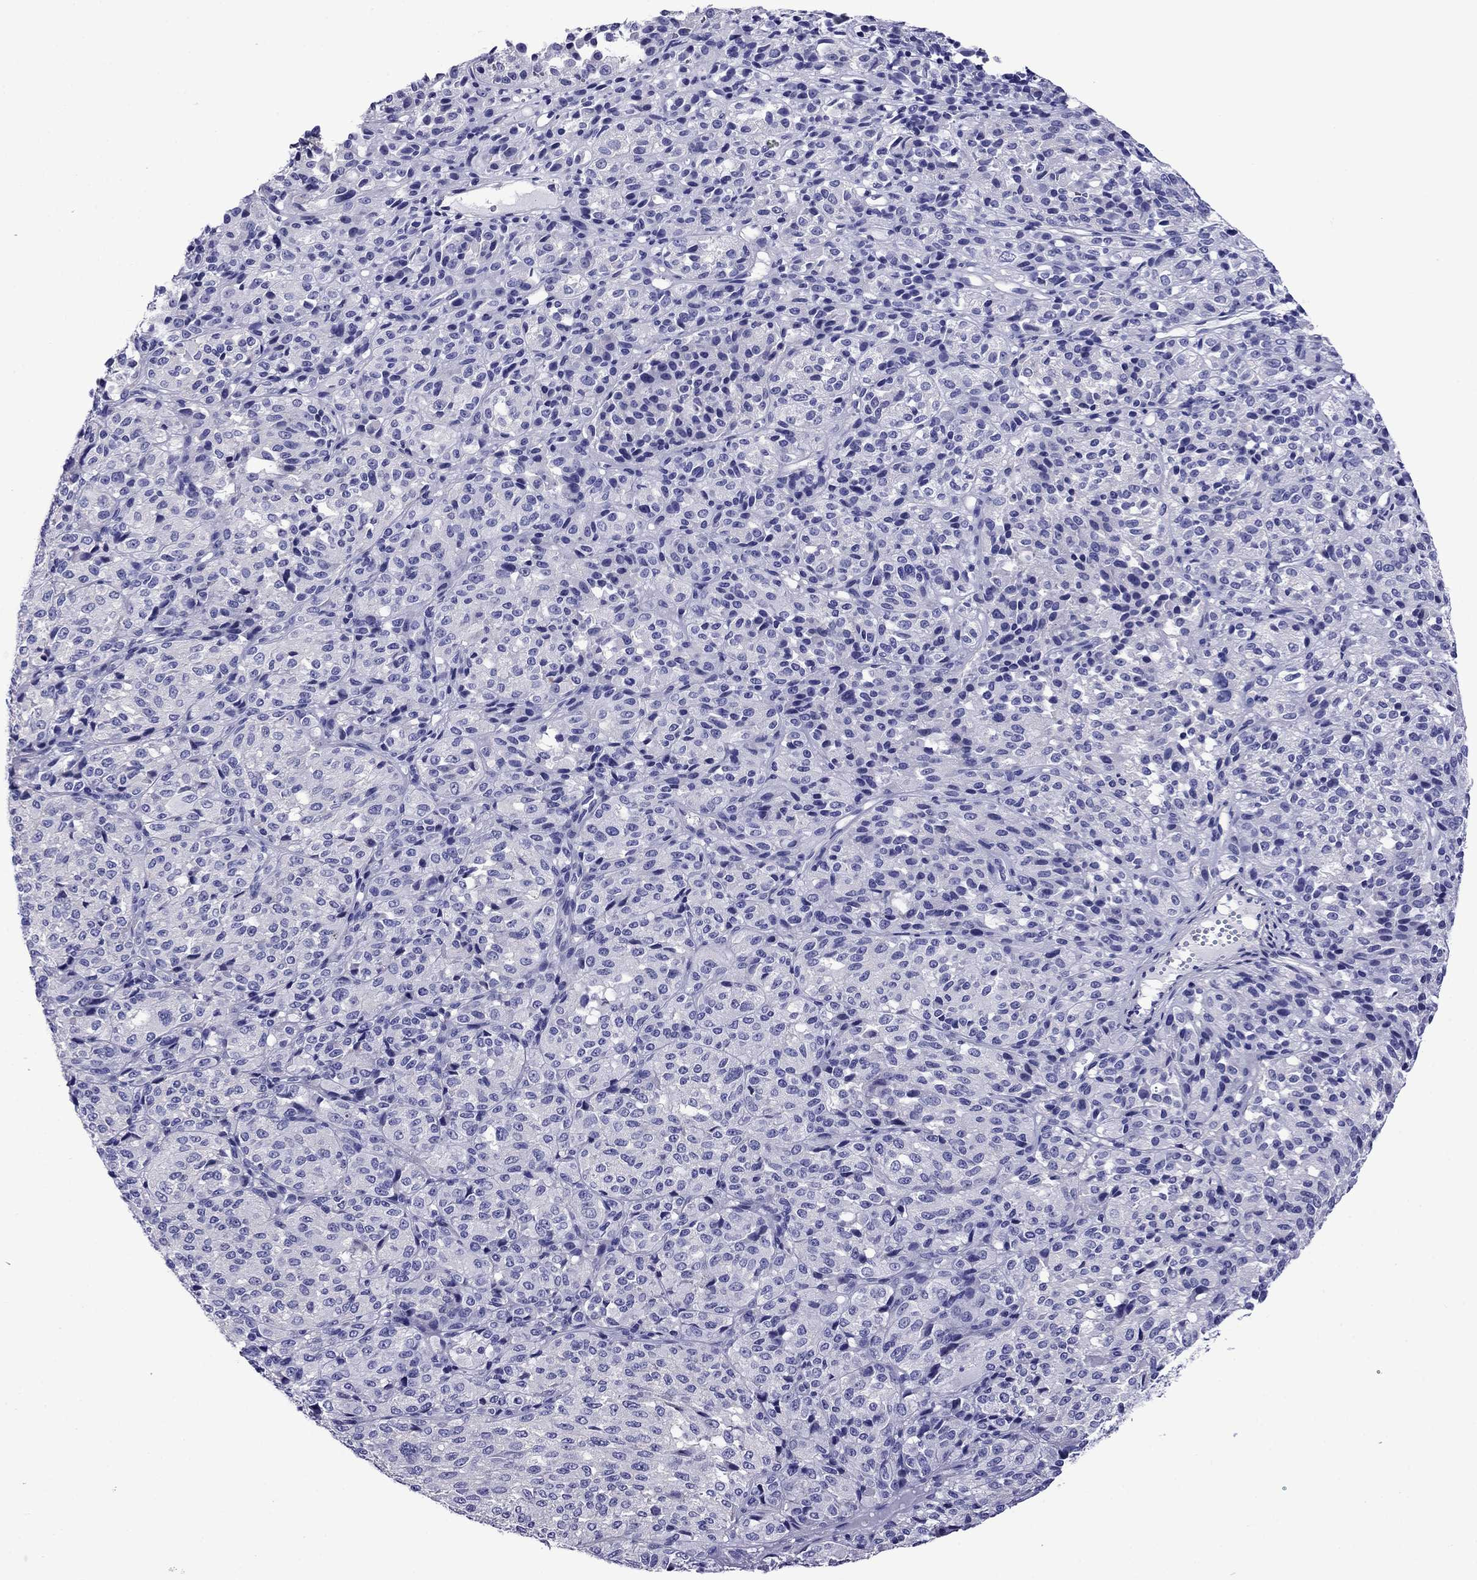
{"staining": {"intensity": "negative", "quantity": "none", "location": "none"}, "tissue": "melanoma", "cell_type": "Tumor cells", "image_type": "cancer", "snomed": [{"axis": "morphology", "description": "Malignant melanoma, Metastatic site"}, {"axis": "topography", "description": "Brain"}], "caption": "The IHC histopathology image has no significant positivity in tumor cells of malignant melanoma (metastatic site) tissue.", "gene": "SCG2", "patient": {"sex": "female", "age": 56}}